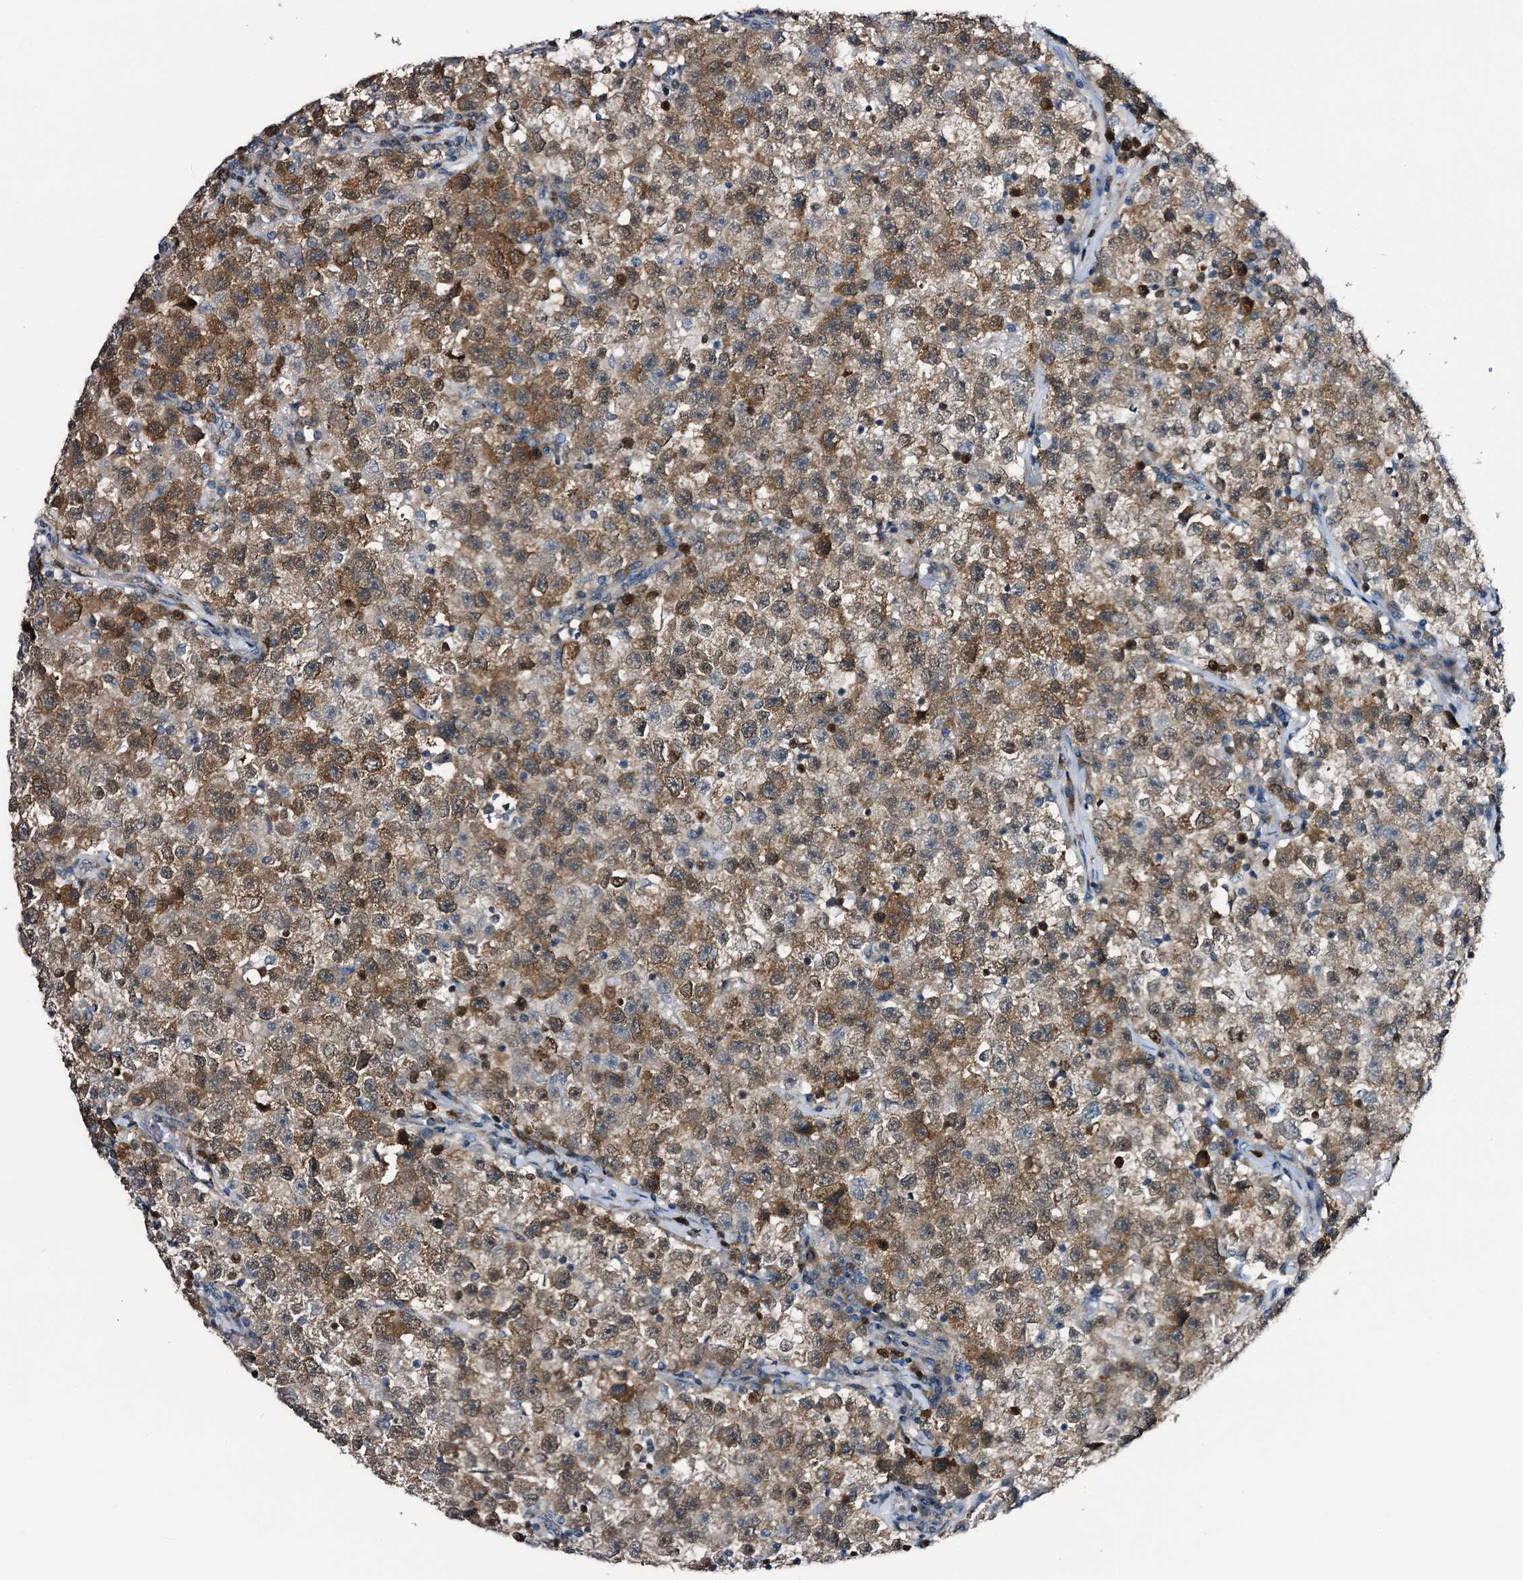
{"staining": {"intensity": "strong", "quantity": "25%-75%", "location": "cytoplasmic/membranous"}, "tissue": "testis cancer", "cell_type": "Tumor cells", "image_type": "cancer", "snomed": [{"axis": "morphology", "description": "Seminoma, NOS"}, {"axis": "topography", "description": "Testis"}], "caption": "Immunohistochemistry histopathology image of neoplastic tissue: human testis cancer (seminoma) stained using immunohistochemistry exhibits high levels of strong protein expression localized specifically in the cytoplasmic/membranous of tumor cells, appearing as a cytoplasmic/membranous brown color.", "gene": "NCAPD2", "patient": {"sex": "male", "age": 22}}